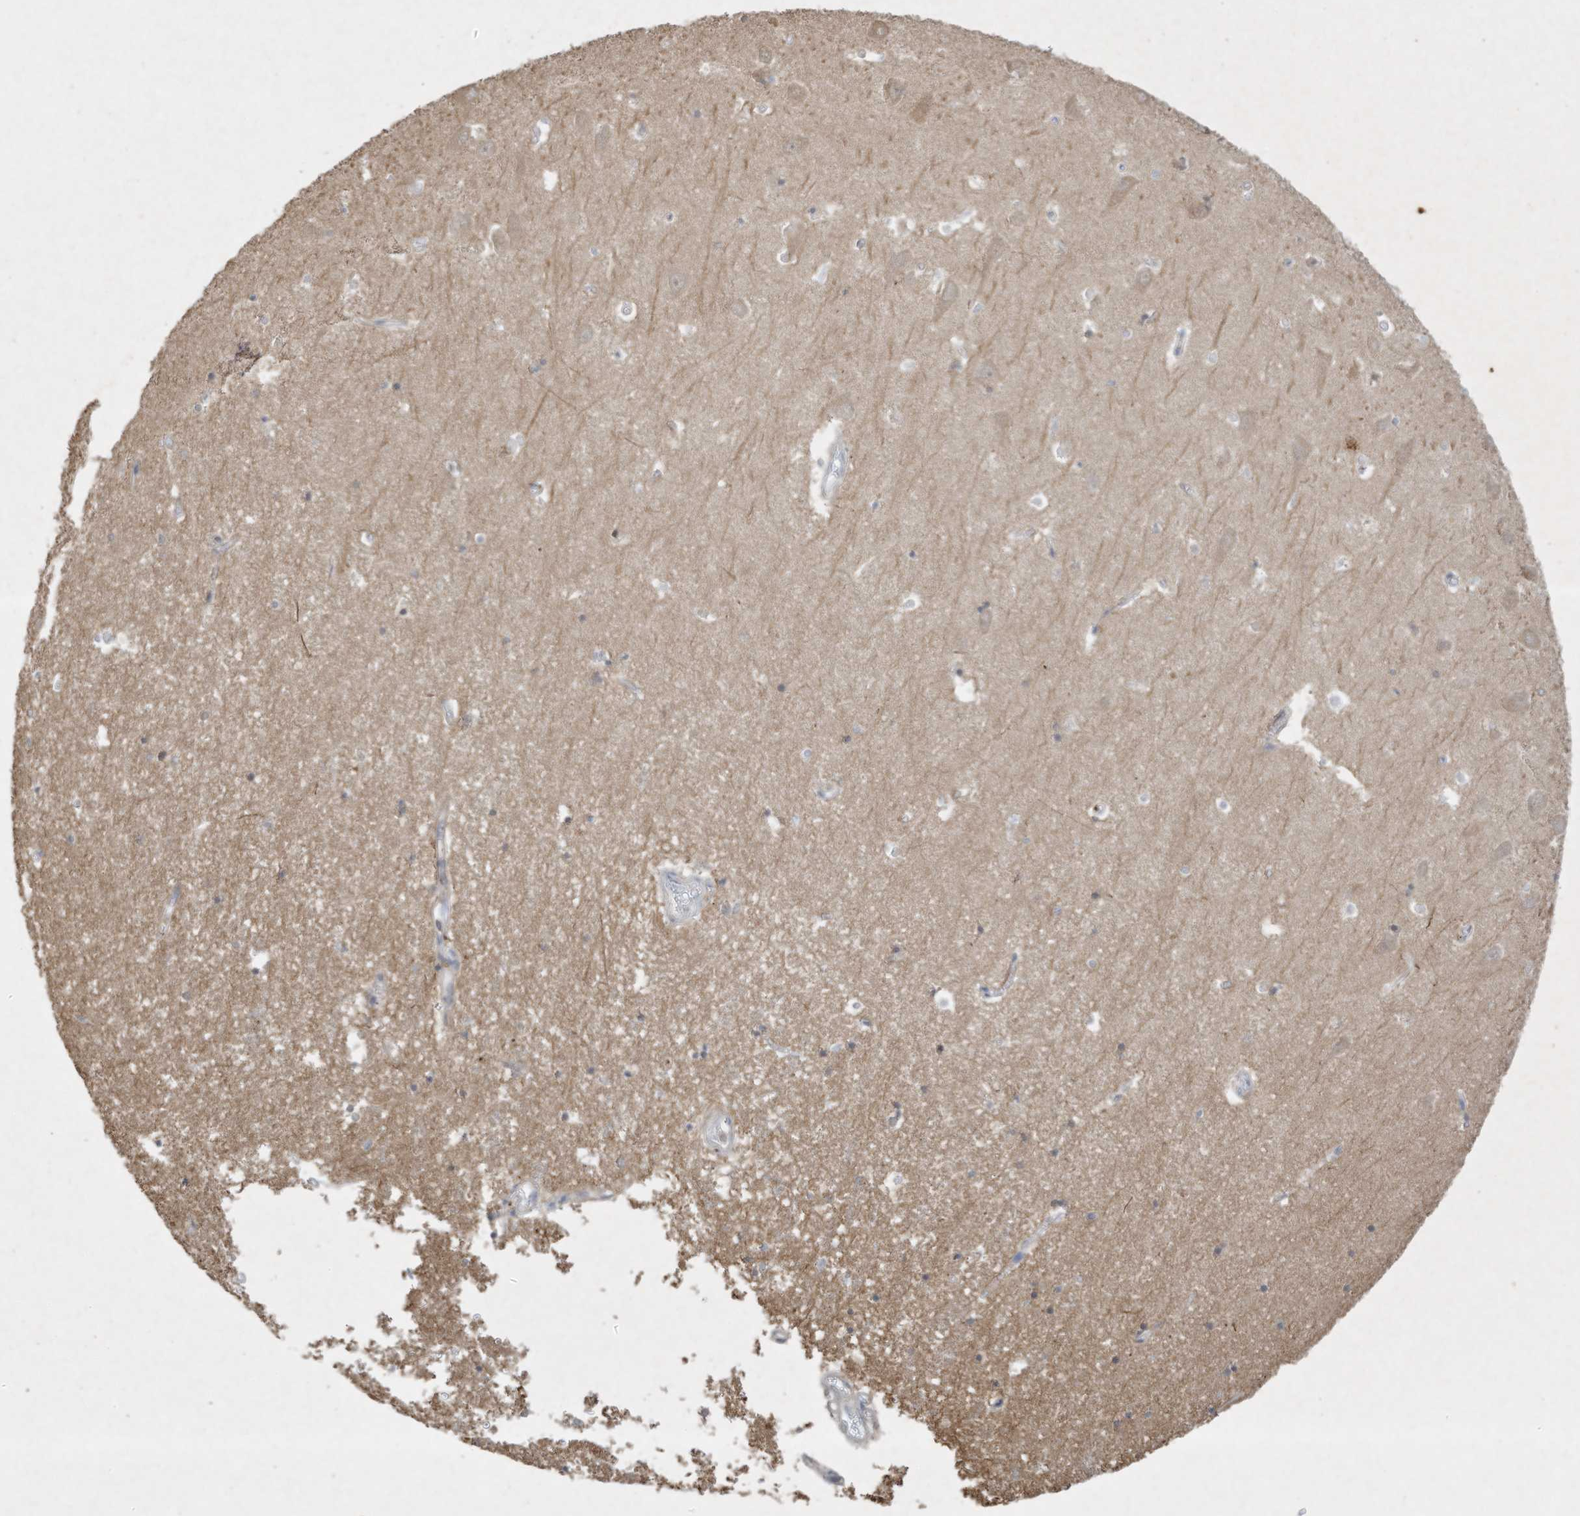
{"staining": {"intensity": "negative", "quantity": "none", "location": "none"}, "tissue": "hippocampus", "cell_type": "Glial cells", "image_type": "normal", "snomed": [{"axis": "morphology", "description": "Normal tissue, NOS"}, {"axis": "topography", "description": "Hippocampus"}], "caption": "Protein analysis of unremarkable hippocampus shows no significant expression in glial cells.", "gene": "FETUB", "patient": {"sex": "male", "age": 70}}